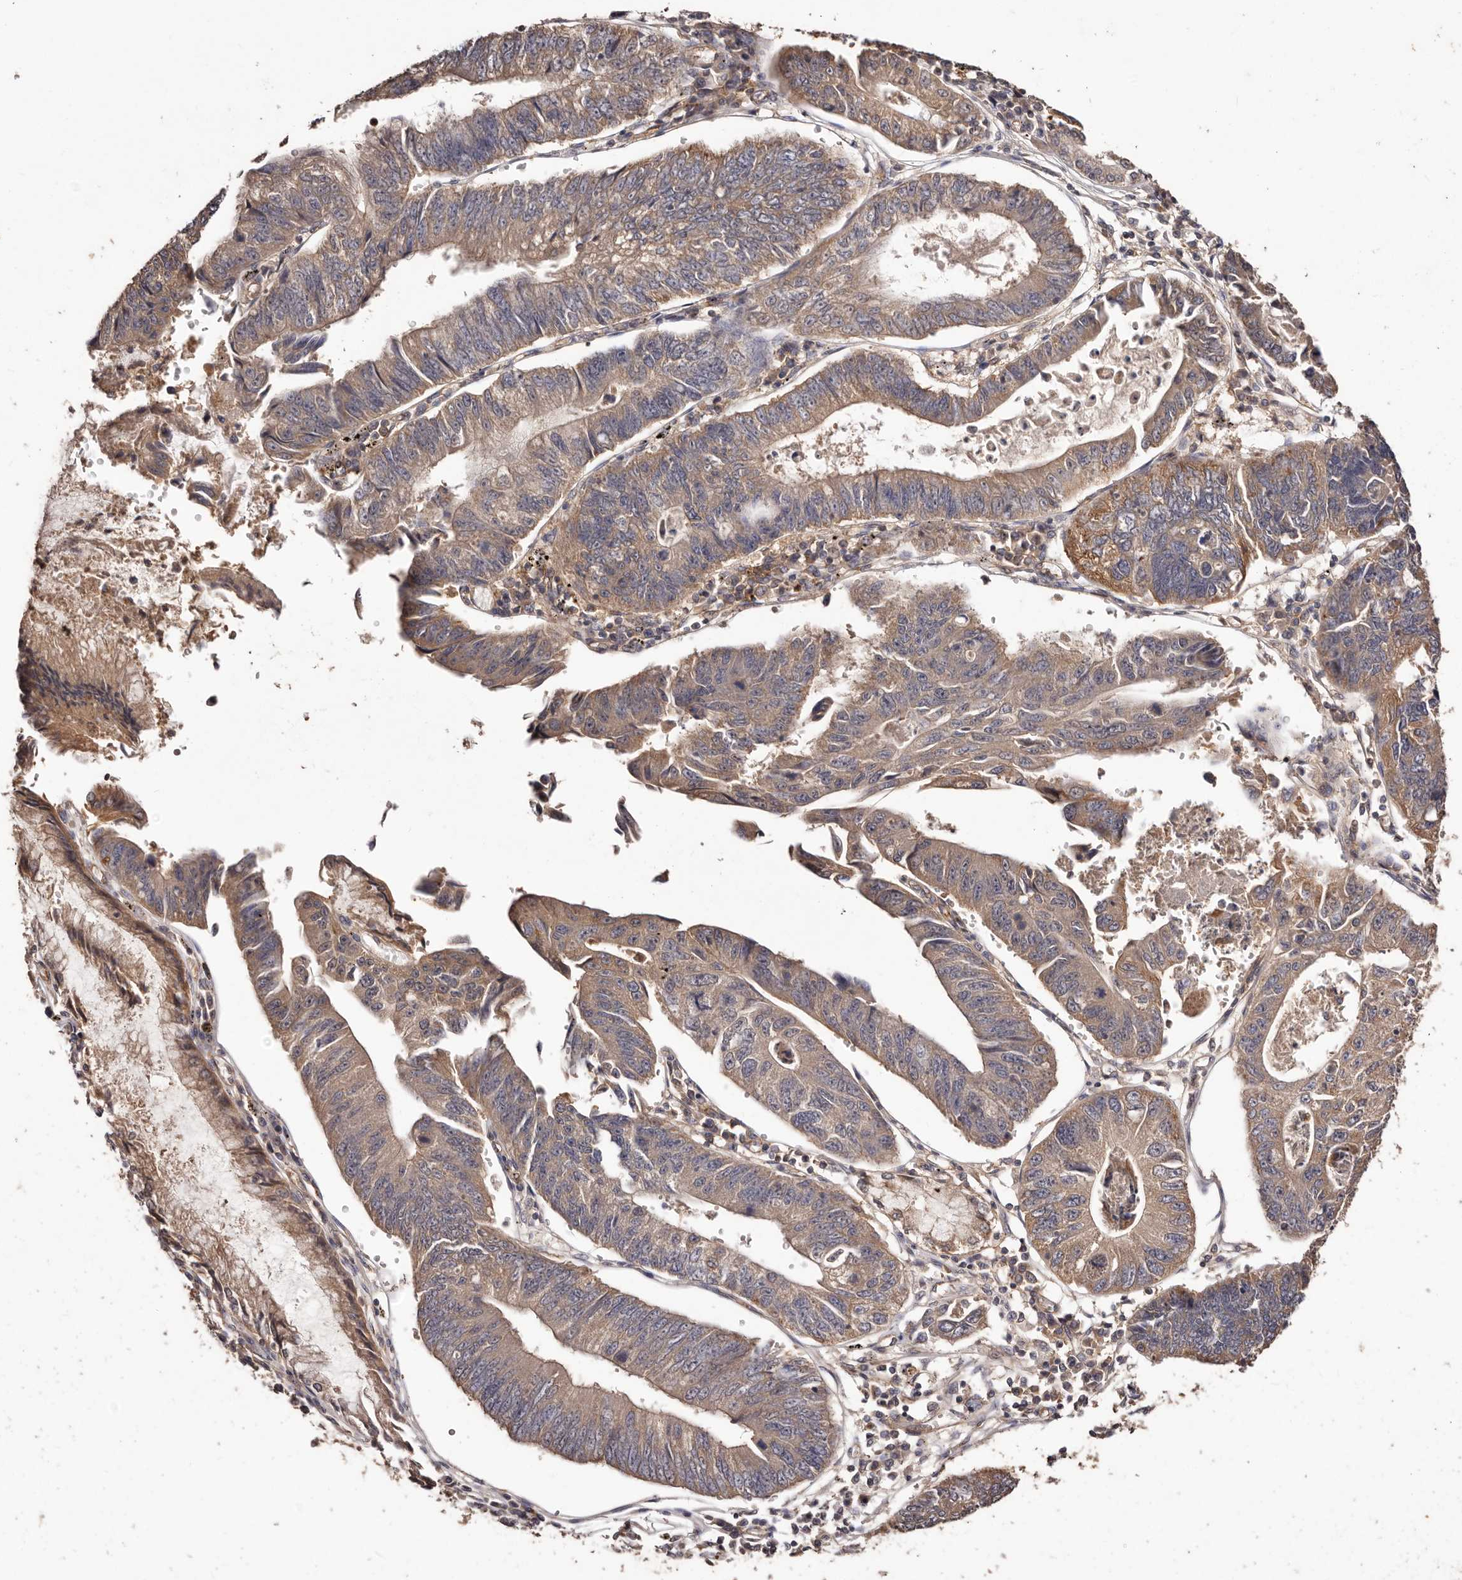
{"staining": {"intensity": "moderate", "quantity": ">75%", "location": "cytoplasmic/membranous"}, "tissue": "stomach cancer", "cell_type": "Tumor cells", "image_type": "cancer", "snomed": [{"axis": "morphology", "description": "Adenocarcinoma, NOS"}, {"axis": "topography", "description": "Stomach"}], "caption": "Stomach cancer tissue demonstrates moderate cytoplasmic/membranous positivity in approximately >75% of tumor cells The staining was performed using DAB, with brown indicating positive protein expression. Nuclei are stained blue with hematoxylin.", "gene": "CCL14", "patient": {"sex": "male", "age": 59}}